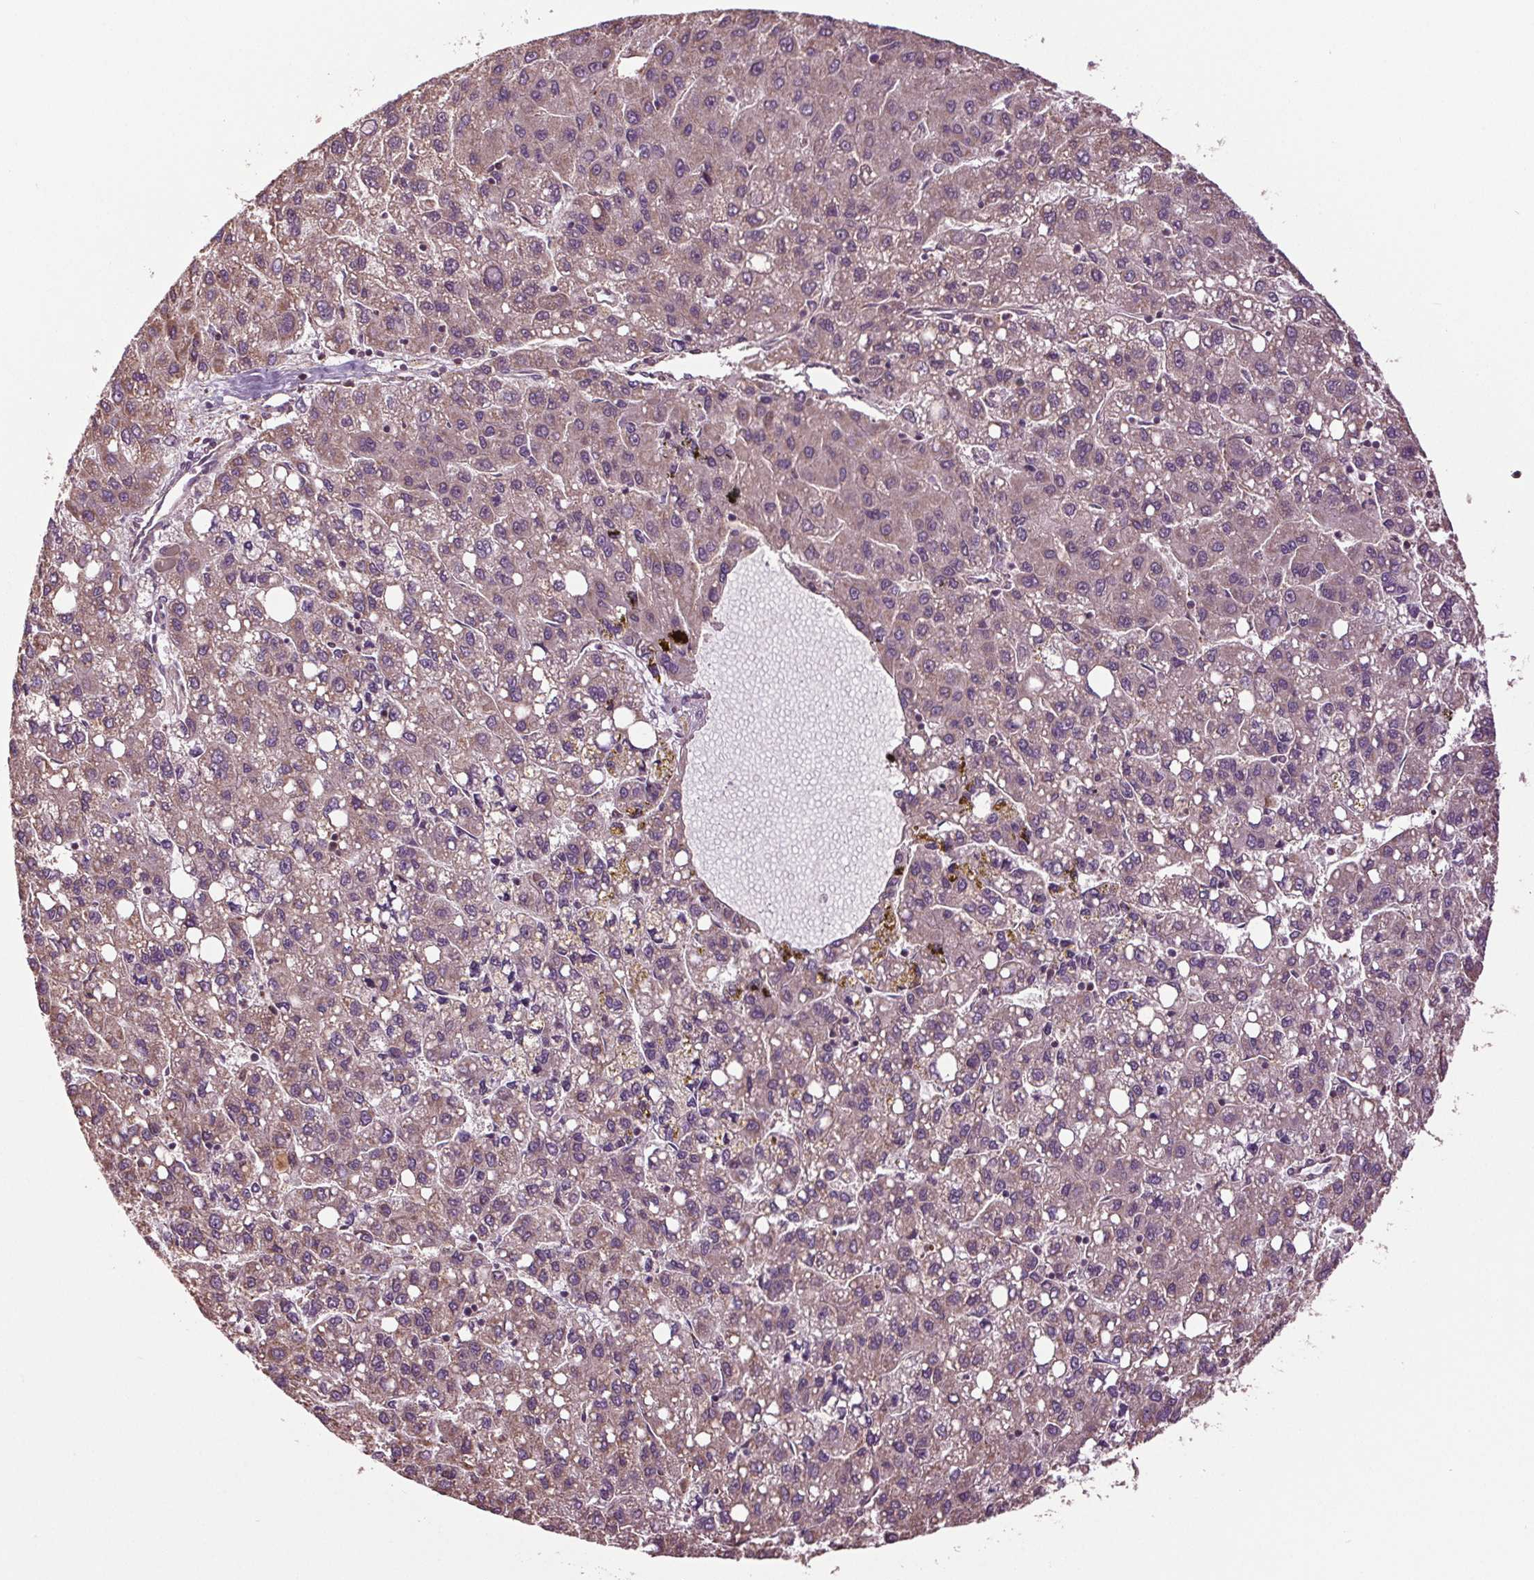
{"staining": {"intensity": "weak", "quantity": "25%-75%", "location": "cytoplasmic/membranous"}, "tissue": "liver cancer", "cell_type": "Tumor cells", "image_type": "cancer", "snomed": [{"axis": "morphology", "description": "Carcinoma, Hepatocellular, NOS"}, {"axis": "topography", "description": "Liver"}], "caption": "DAB (3,3'-diaminobenzidine) immunohistochemical staining of liver hepatocellular carcinoma reveals weak cytoplasmic/membranous protein expression in approximately 25%-75% of tumor cells.", "gene": "RNPEP", "patient": {"sex": "female", "age": 82}}